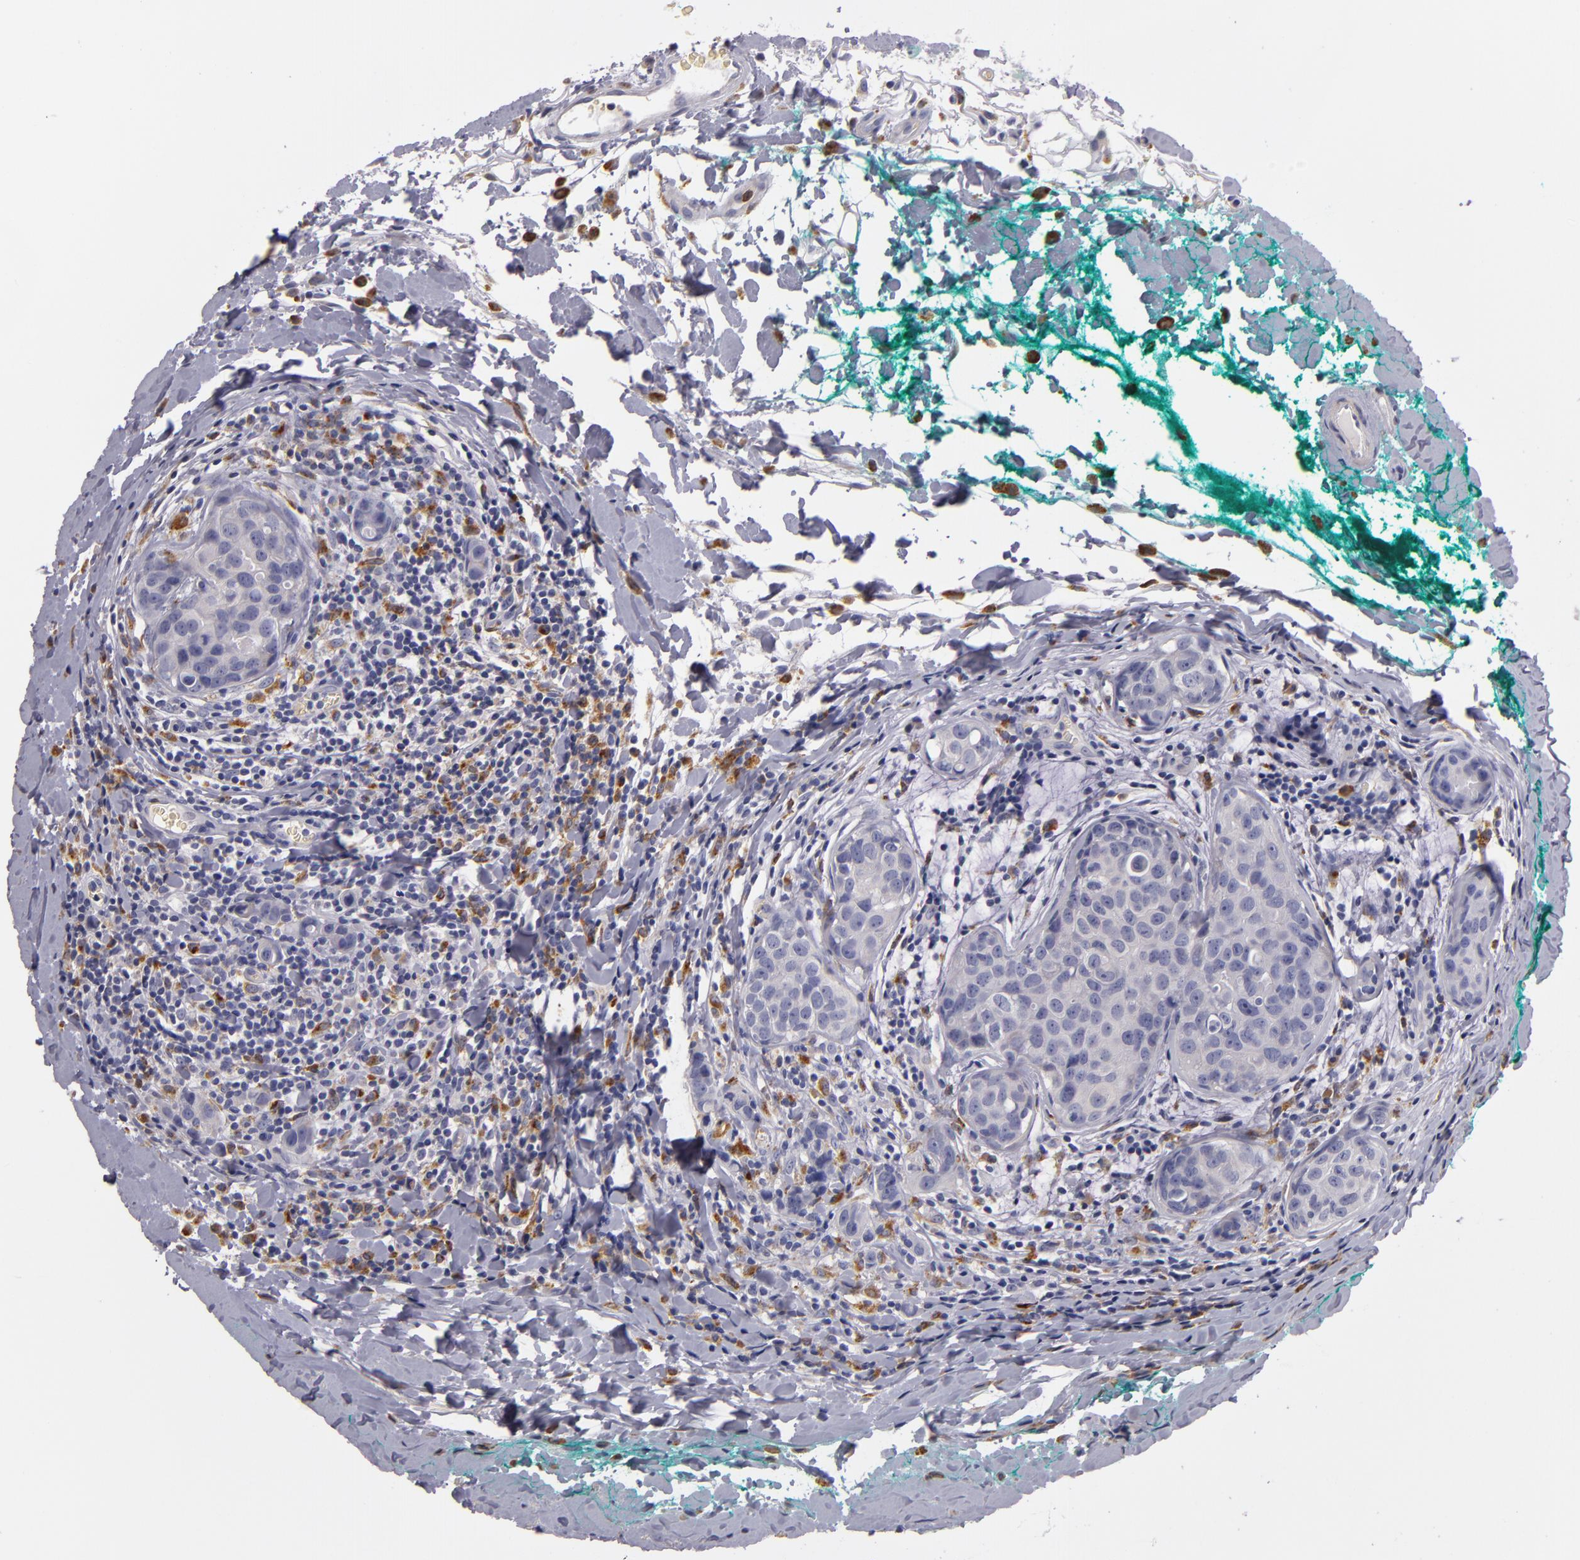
{"staining": {"intensity": "negative", "quantity": "none", "location": "none"}, "tissue": "breast cancer", "cell_type": "Tumor cells", "image_type": "cancer", "snomed": [{"axis": "morphology", "description": "Duct carcinoma"}, {"axis": "topography", "description": "Breast"}], "caption": "Tumor cells are negative for brown protein staining in breast cancer (infiltrating ductal carcinoma). (DAB IHC with hematoxylin counter stain).", "gene": "TLR8", "patient": {"sex": "female", "age": 24}}